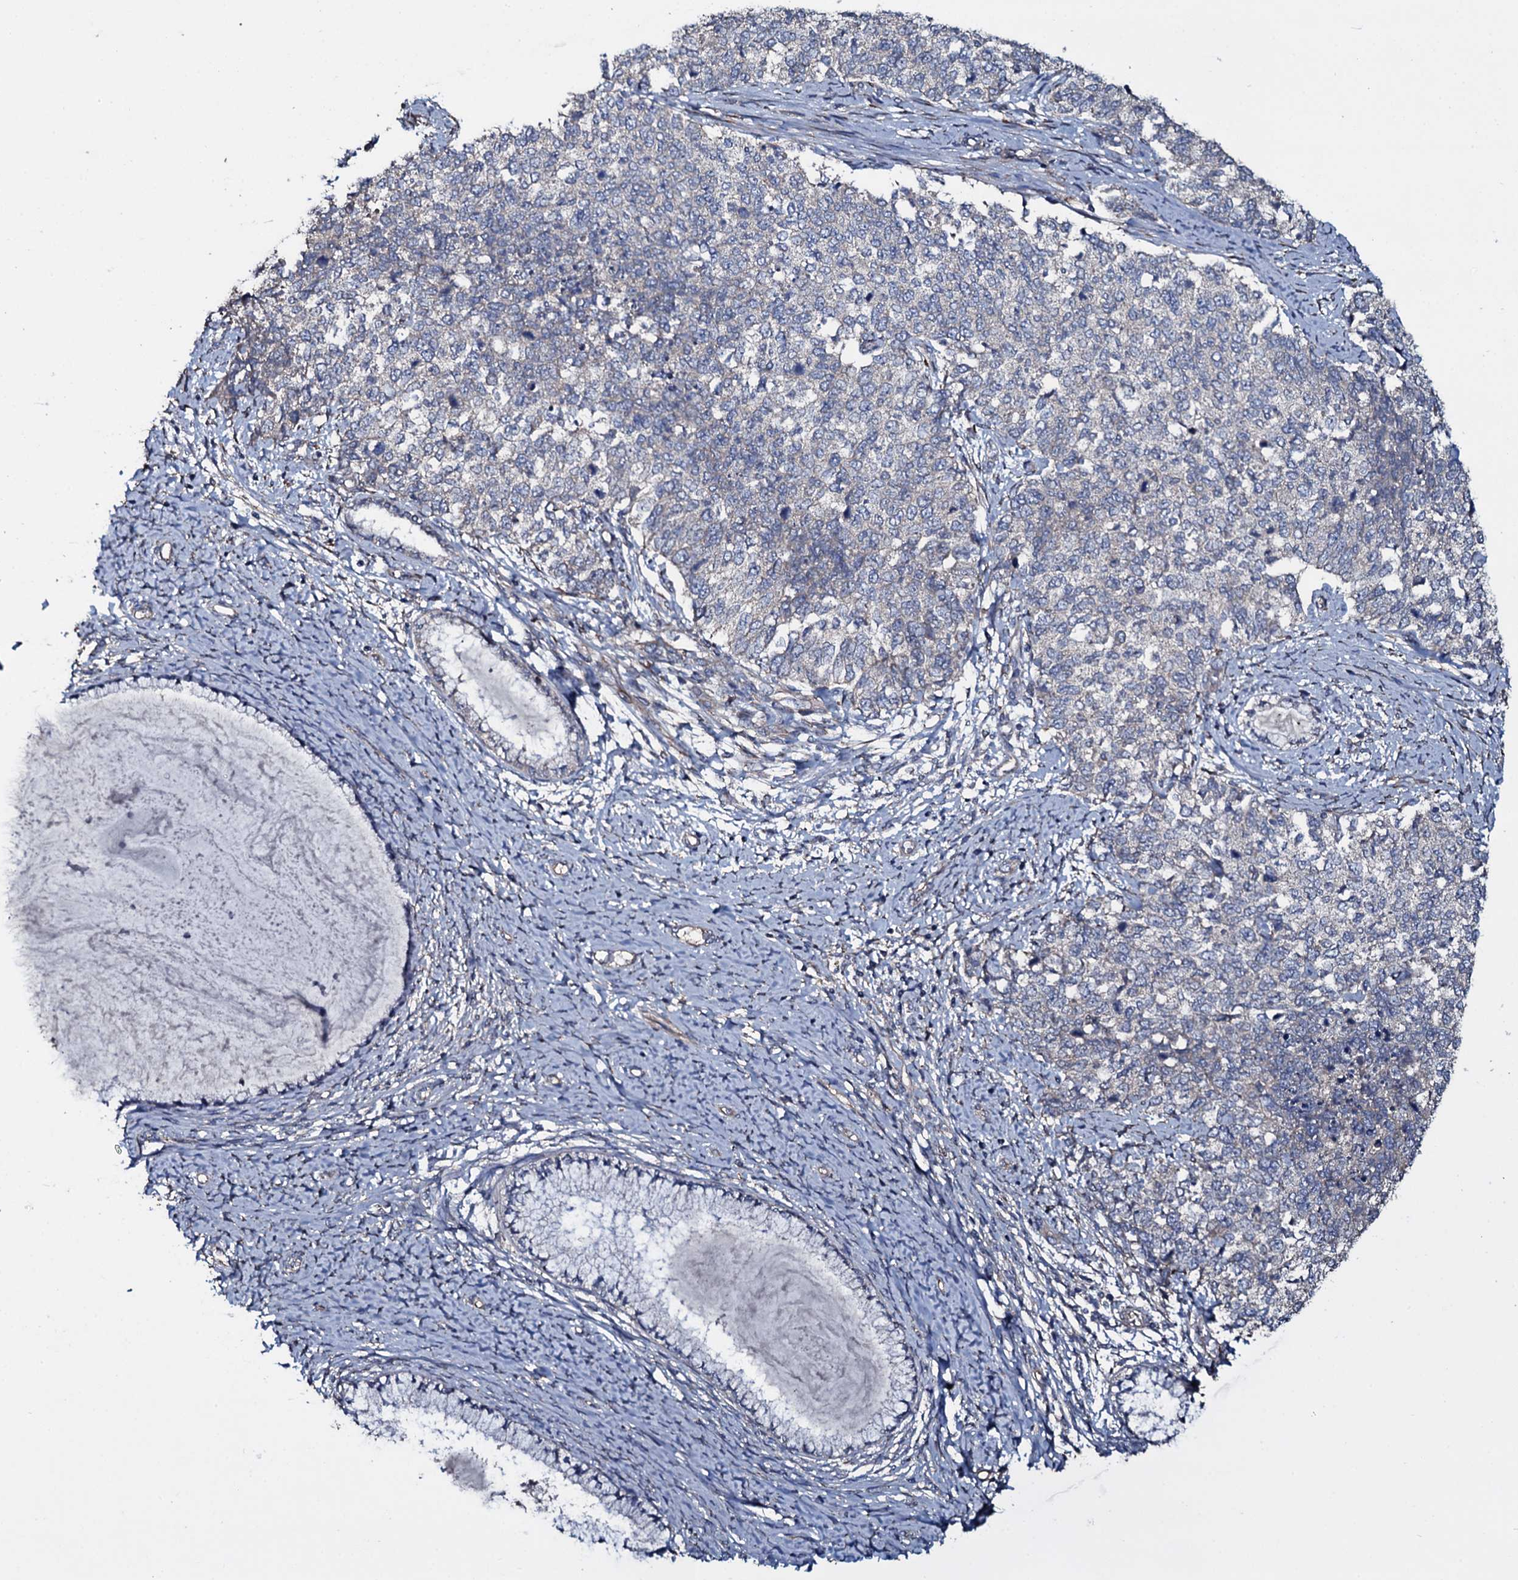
{"staining": {"intensity": "negative", "quantity": "none", "location": "none"}, "tissue": "cervical cancer", "cell_type": "Tumor cells", "image_type": "cancer", "snomed": [{"axis": "morphology", "description": "Squamous cell carcinoma, NOS"}, {"axis": "topography", "description": "Cervix"}], "caption": "A high-resolution micrograph shows IHC staining of cervical cancer, which displays no significant staining in tumor cells.", "gene": "WIPF3", "patient": {"sex": "female", "age": 63}}